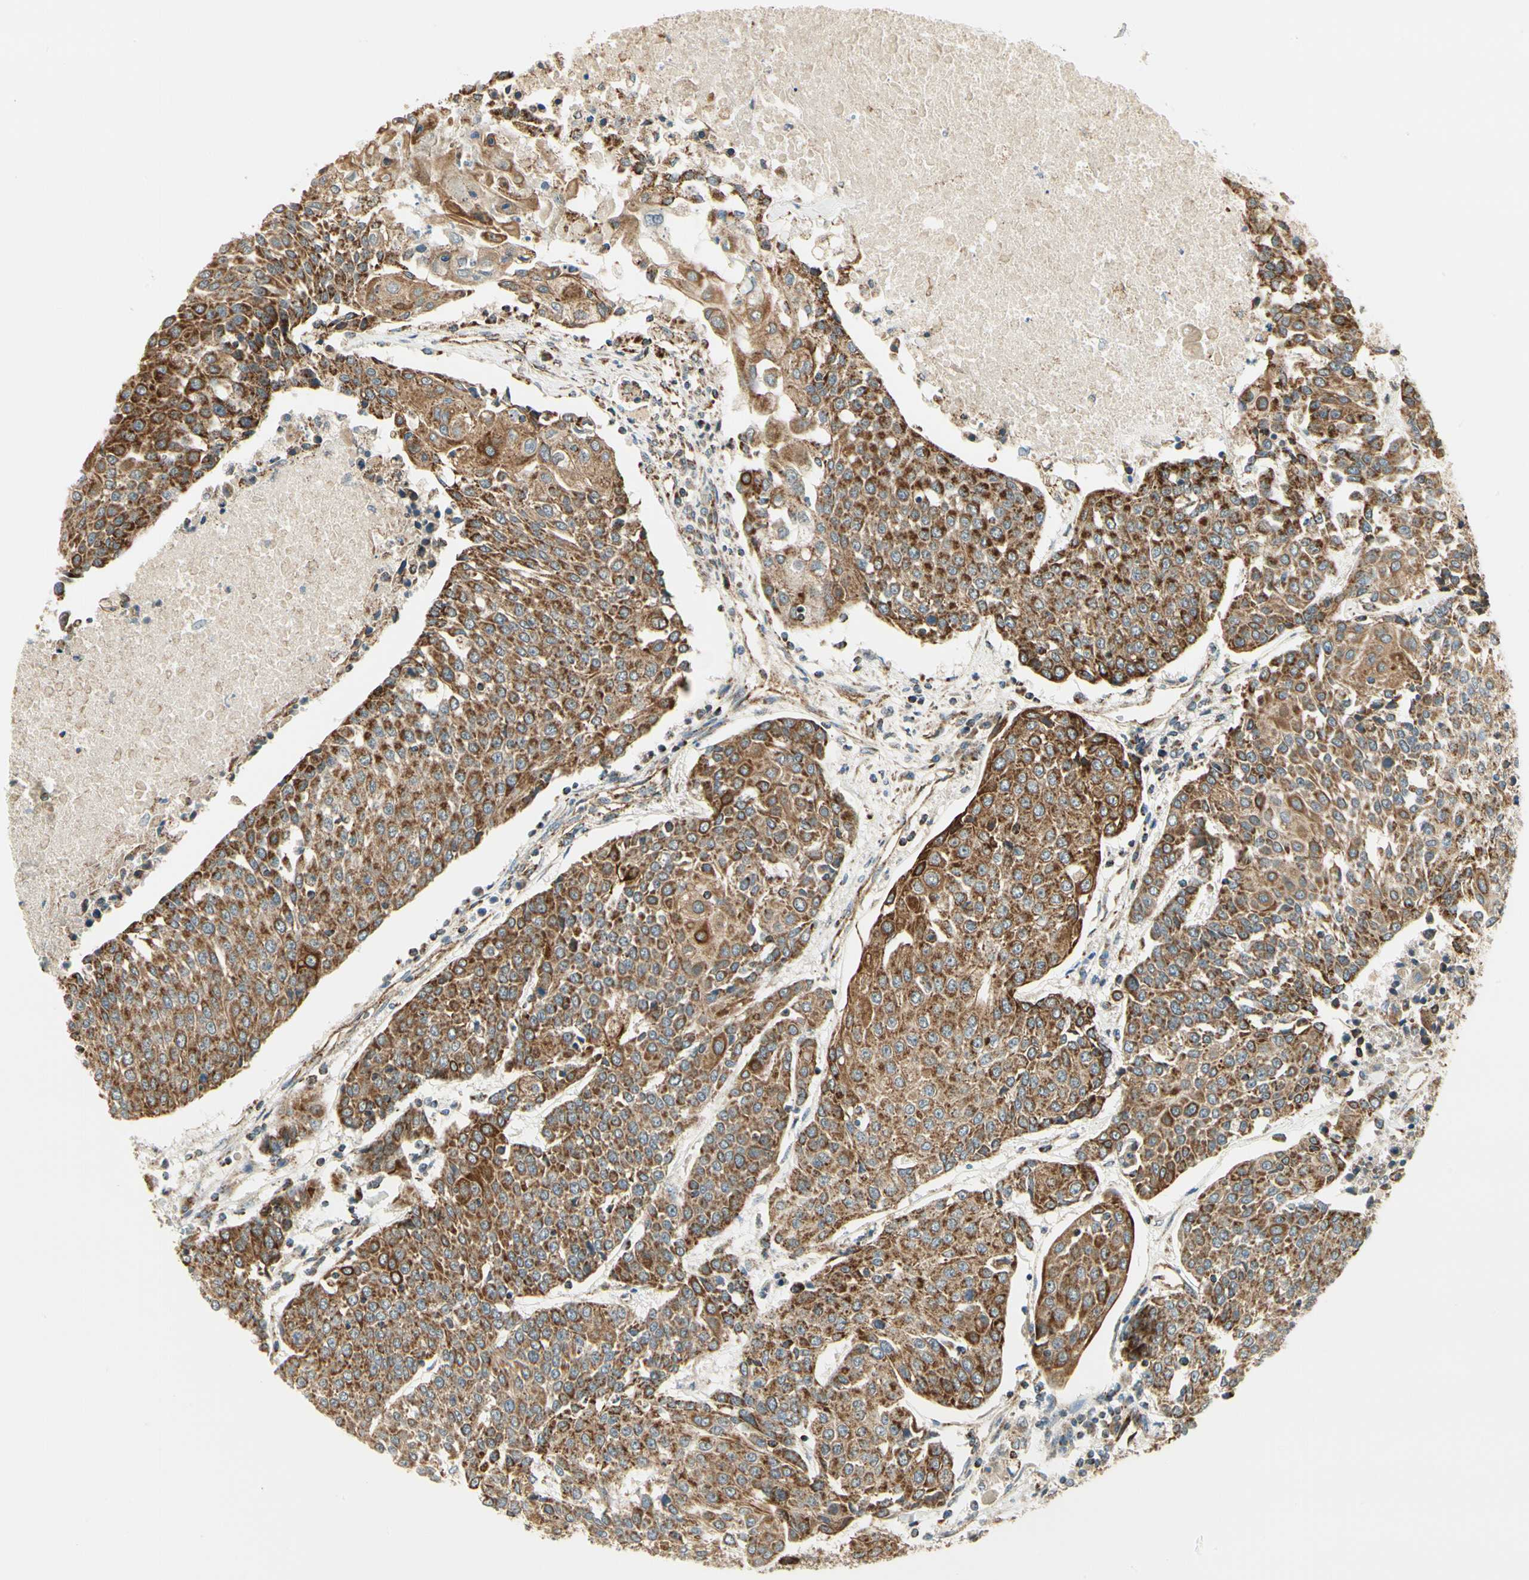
{"staining": {"intensity": "strong", "quantity": ">75%", "location": "cytoplasmic/membranous"}, "tissue": "urothelial cancer", "cell_type": "Tumor cells", "image_type": "cancer", "snomed": [{"axis": "morphology", "description": "Urothelial carcinoma, High grade"}, {"axis": "topography", "description": "Urinary bladder"}], "caption": "An image showing strong cytoplasmic/membranous positivity in approximately >75% of tumor cells in urothelial cancer, as visualized by brown immunohistochemical staining.", "gene": "EPHB3", "patient": {"sex": "female", "age": 85}}